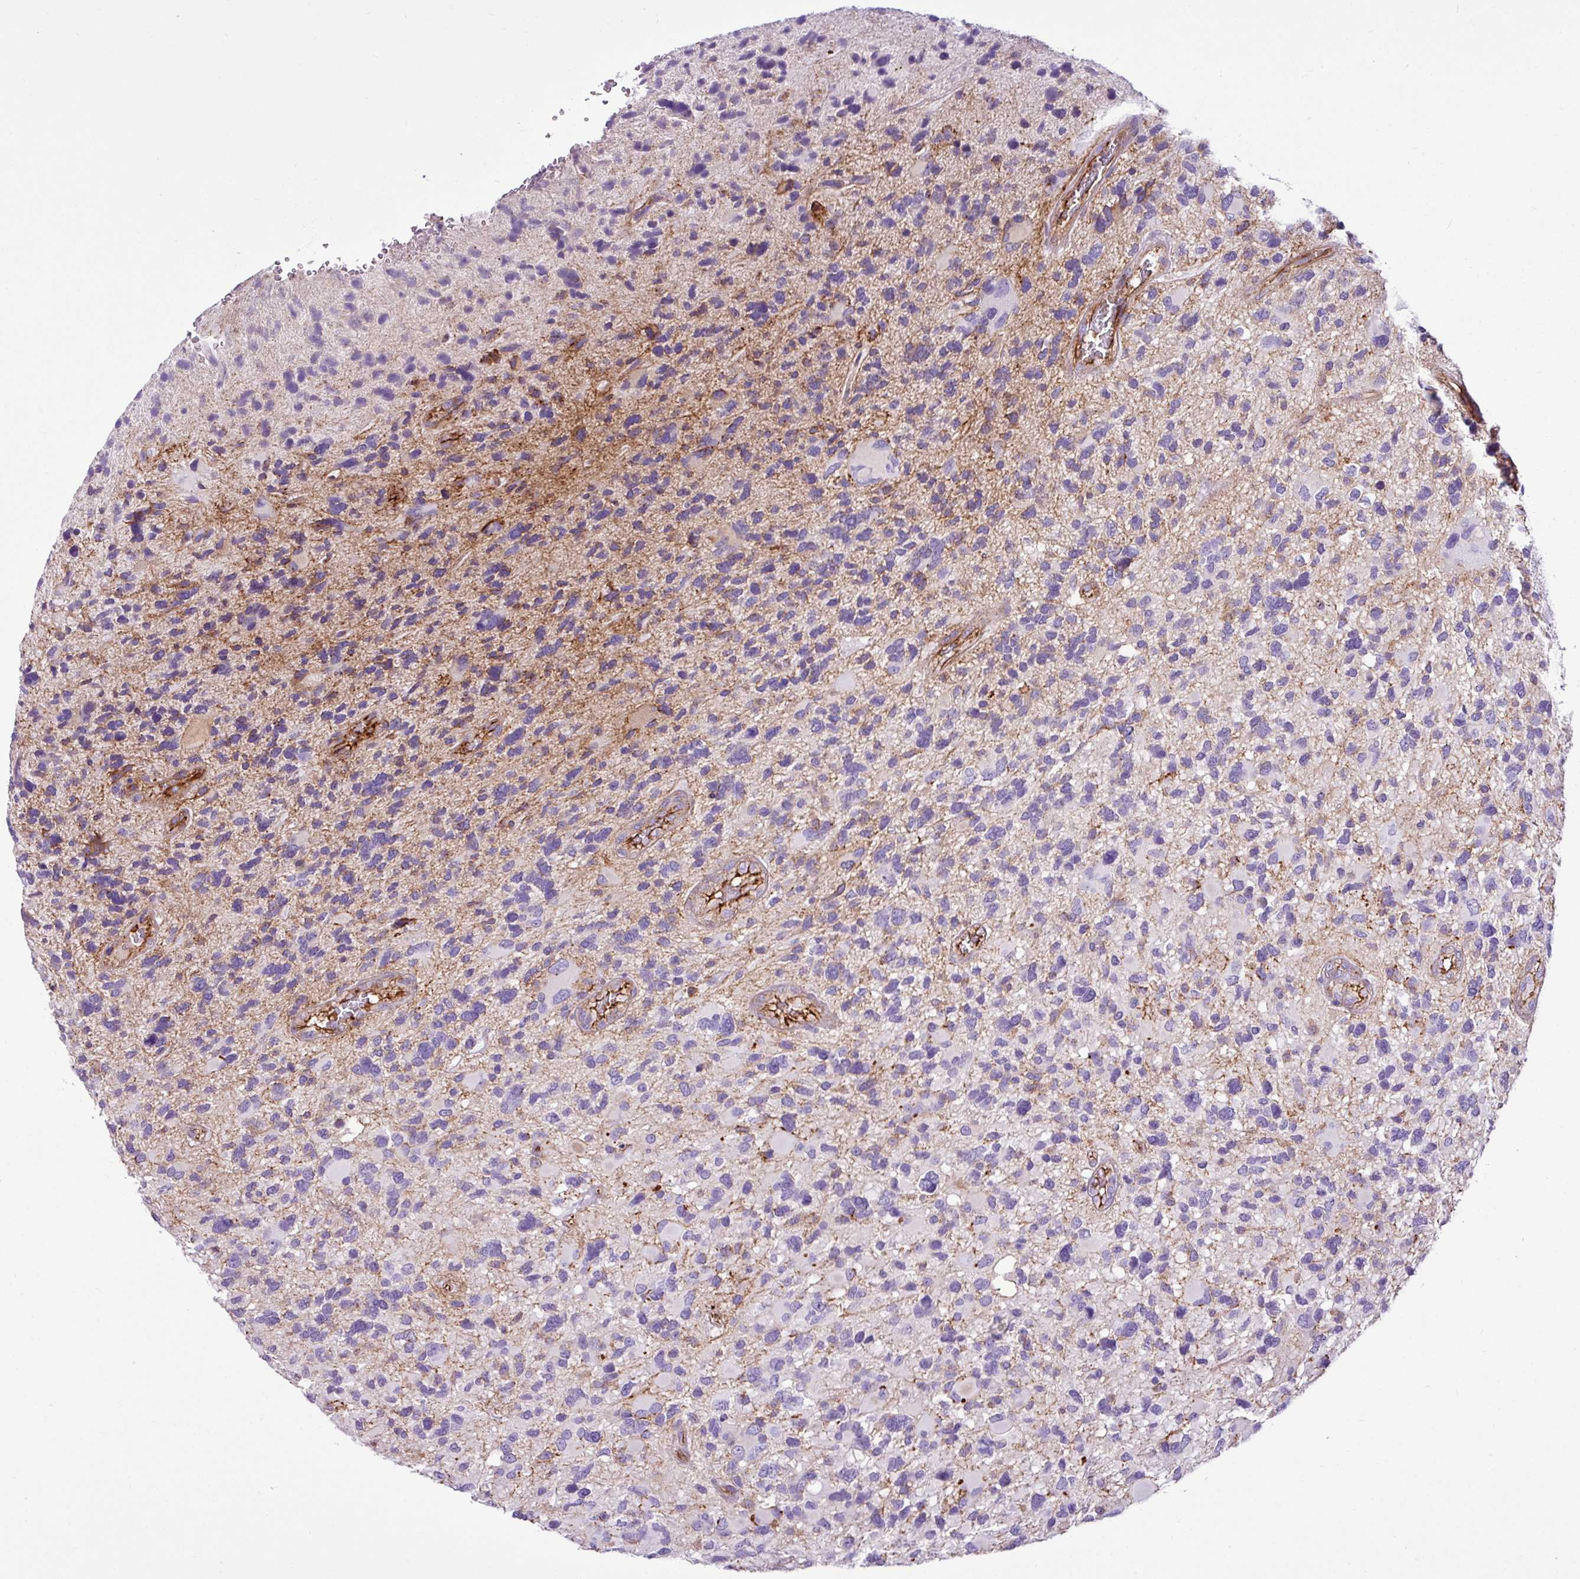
{"staining": {"intensity": "negative", "quantity": "none", "location": "none"}, "tissue": "glioma", "cell_type": "Tumor cells", "image_type": "cancer", "snomed": [{"axis": "morphology", "description": "Glioma, malignant, High grade"}, {"axis": "topography", "description": "Brain"}], "caption": "The image displays no significant staining in tumor cells of malignant high-grade glioma.", "gene": "EME2", "patient": {"sex": "female", "age": 11}}